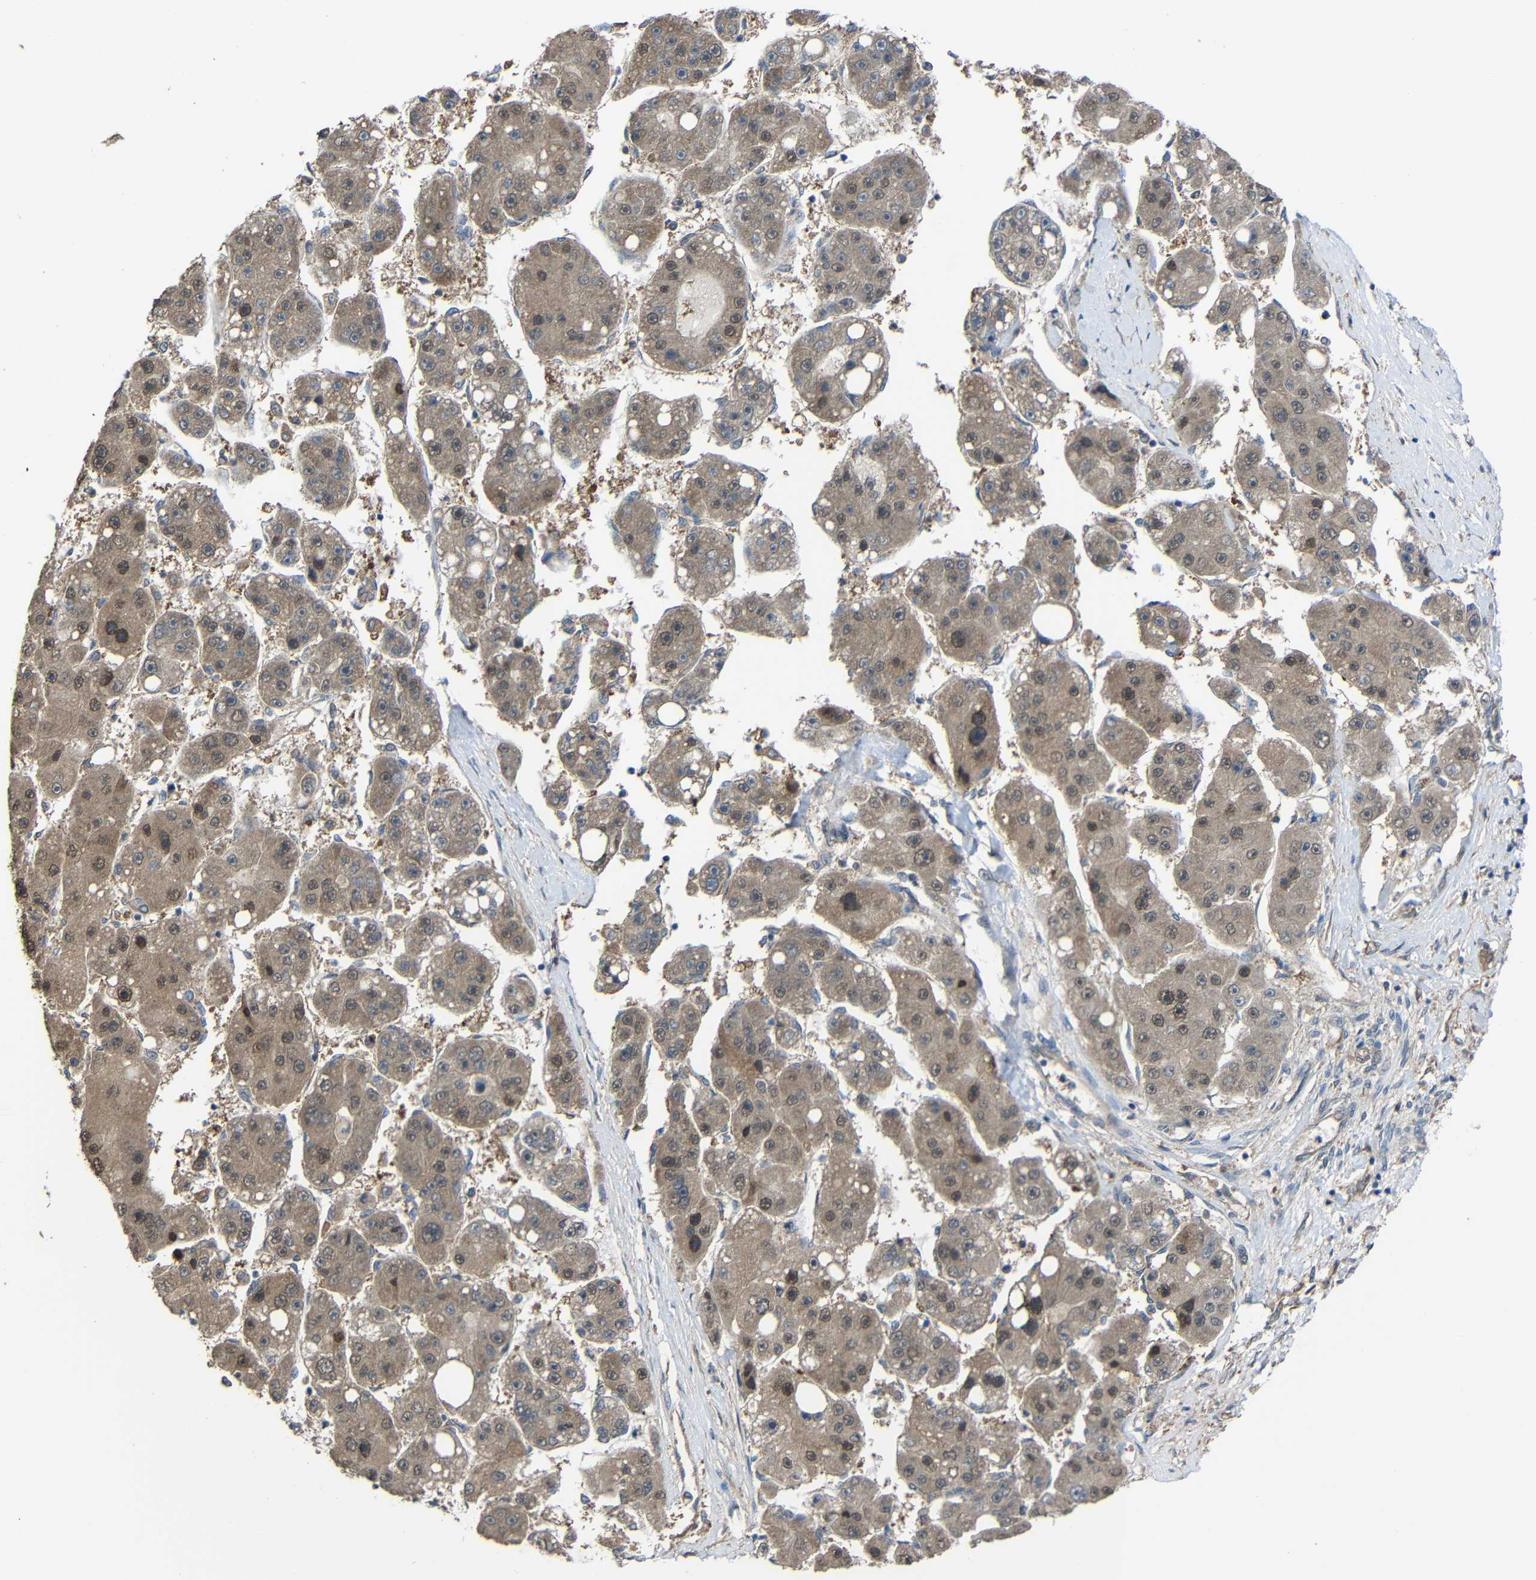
{"staining": {"intensity": "moderate", "quantity": ">75%", "location": "cytoplasmic/membranous,nuclear"}, "tissue": "liver cancer", "cell_type": "Tumor cells", "image_type": "cancer", "snomed": [{"axis": "morphology", "description": "Carcinoma, Hepatocellular, NOS"}, {"axis": "topography", "description": "Liver"}], "caption": "This micrograph shows hepatocellular carcinoma (liver) stained with IHC to label a protein in brown. The cytoplasmic/membranous and nuclear of tumor cells show moderate positivity for the protein. Nuclei are counter-stained blue.", "gene": "CHST9", "patient": {"sex": "female", "age": 61}}